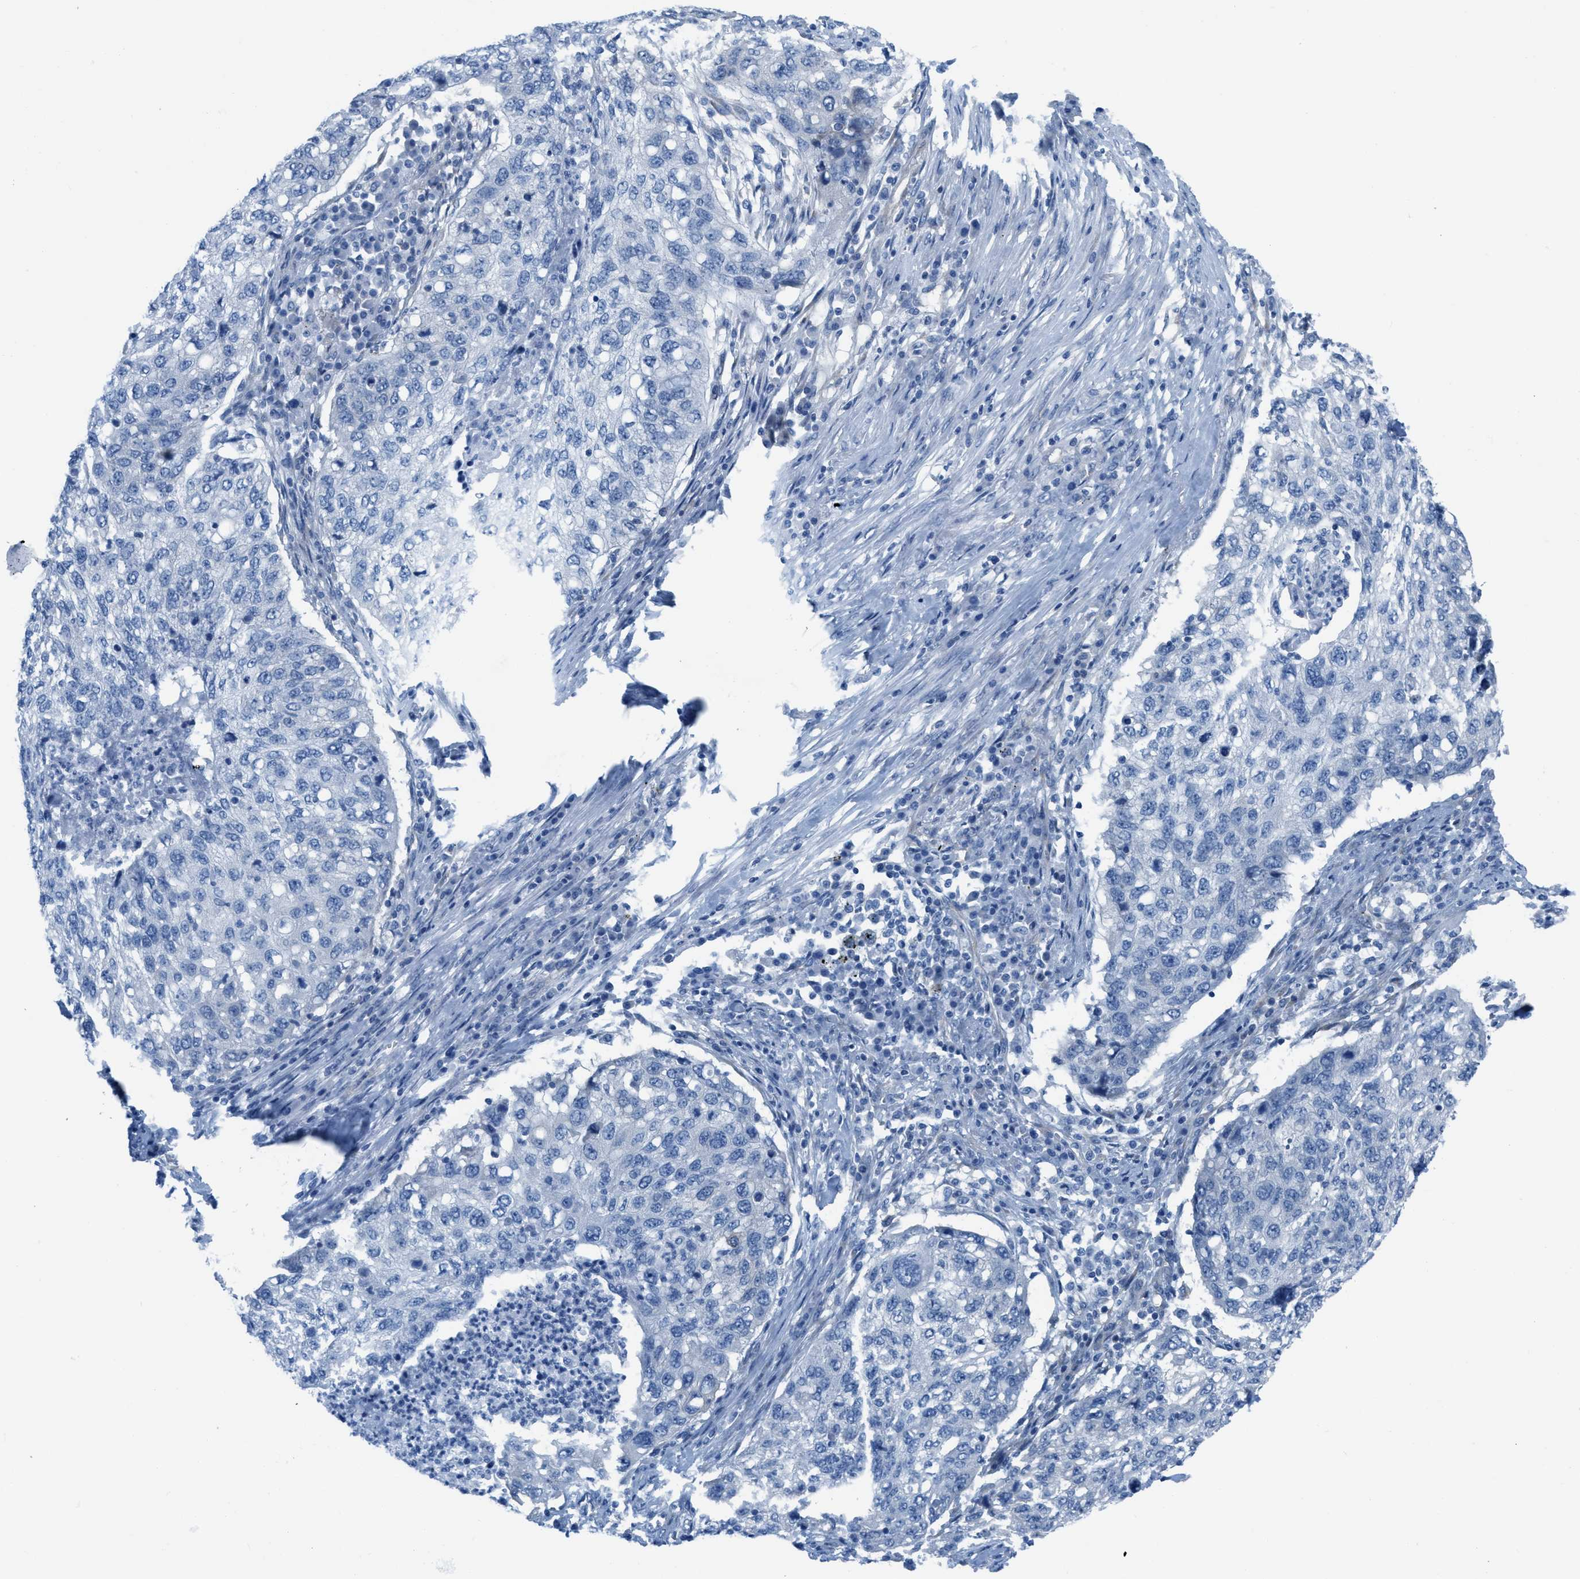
{"staining": {"intensity": "negative", "quantity": "none", "location": "none"}, "tissue": "lung cancer", "cell_type": "Tumor cells", "image_type": "cancer", "snomed": [{"axis": "morphology", "description": "Squamous cell carcinoma, NOS"}, {"axis": "topography", "description": "Lung"}], "caption": "A micrograph of squamous cell carcinoma (lung) stained for a protein demonstrates no brown staining in tumor cells.", "gene": "ASGR1", "patient": {"sex": "female", "age": 63}}